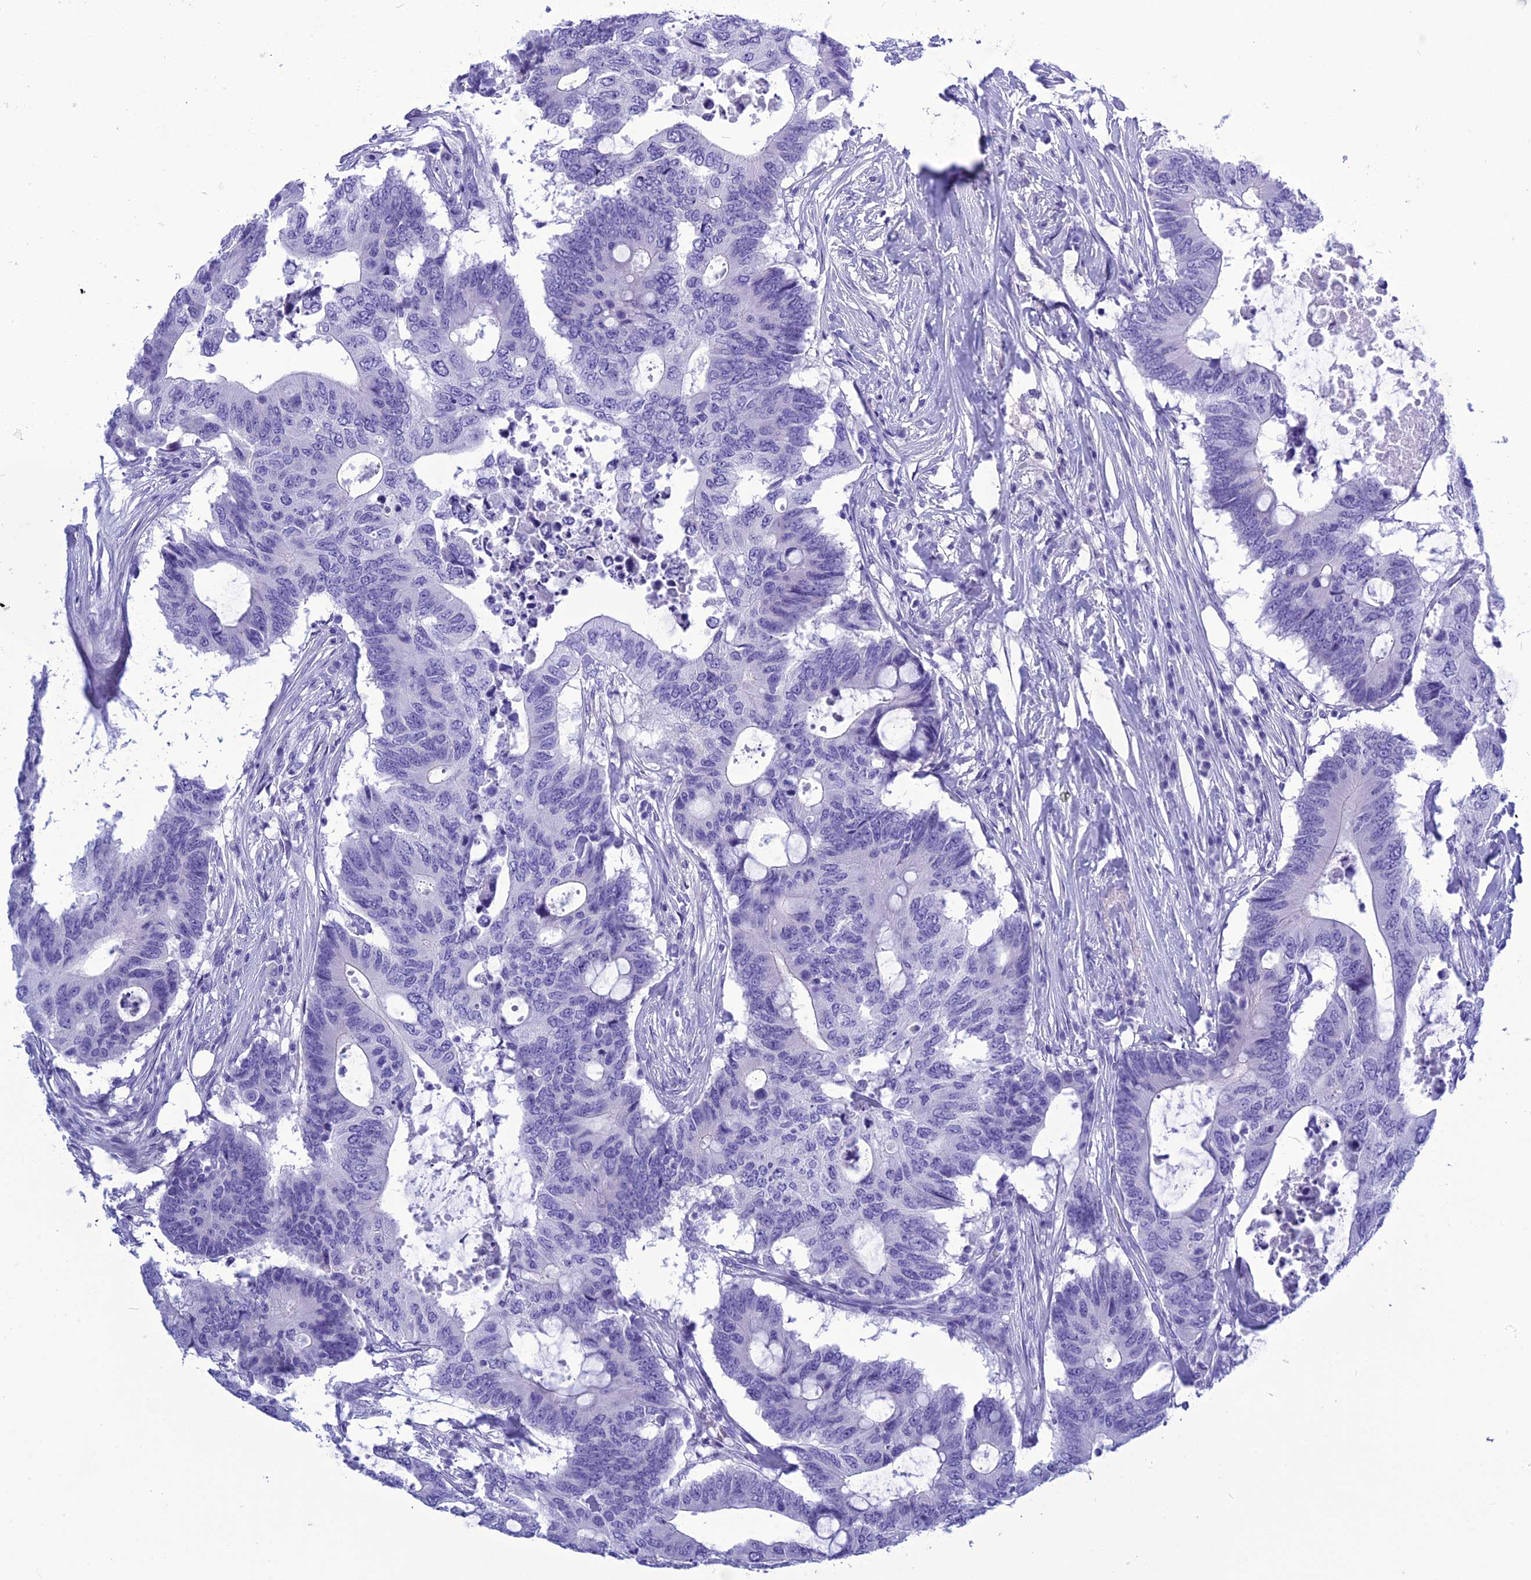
{"staining": {"intensity": "negative", "quantity": "none", "location": "none"}, "tissue": "colorectal cancer", "cell_type": "Tumor cells", "image_type": "cancer", "snomed": [{"axis": "morphology", "description": "Adenocarcinoma, NOS"}, {"axis": "topography", "description": "Colon"}], "caption": "Tumor cells show no significant expression in colorectal cancer.", "gene": "BBS2", "patient": {"sex": "male", "age": 71}}